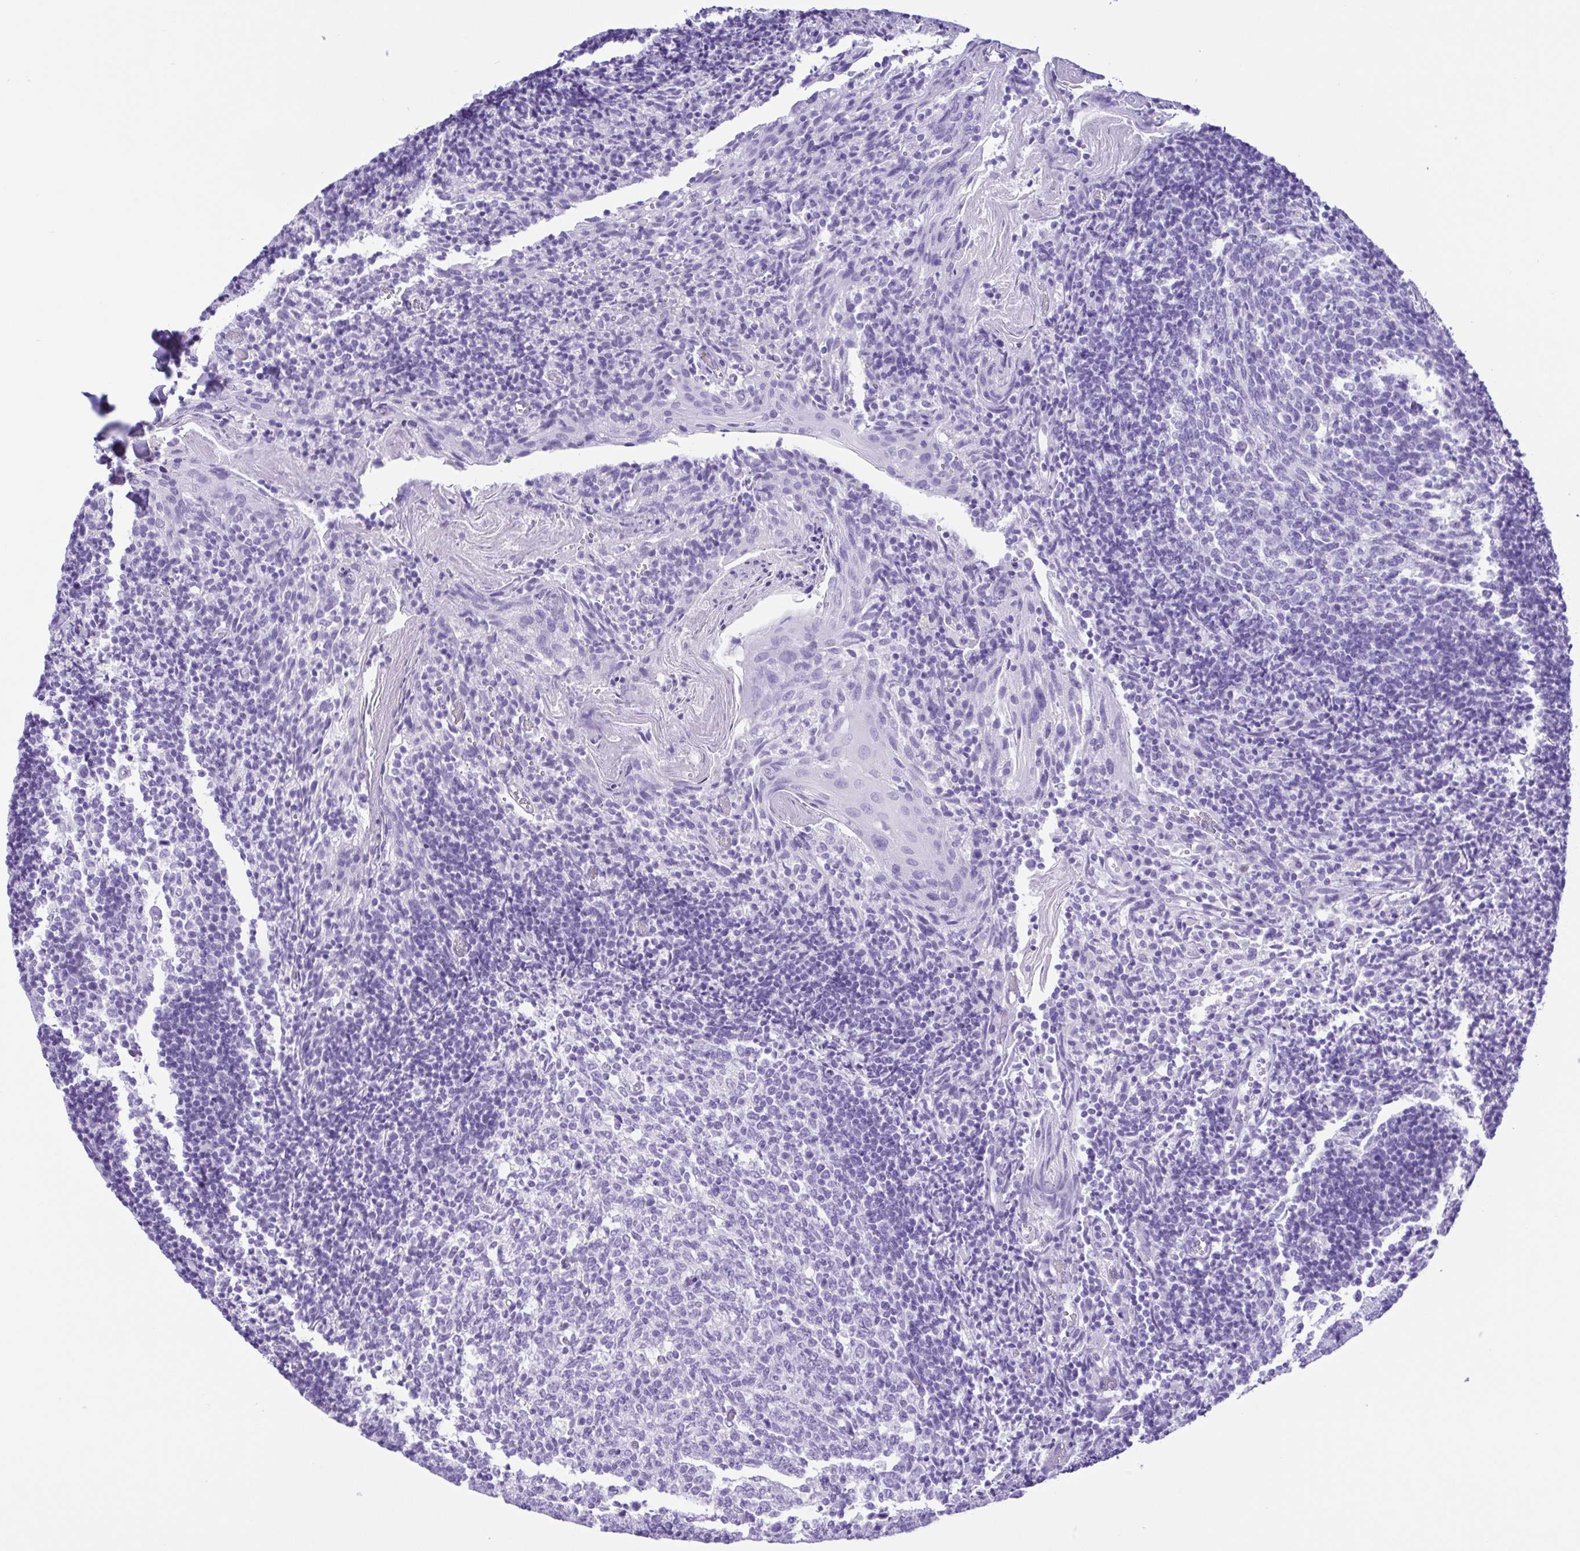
{"staining": {"intensity": "negative", "quantity": "none", "location": "none"}, "tissue": "tonsil", "cell_type": "Germinal center cells", "image_type": "normal", "snomed": [{"axis": "morphology", "description": "Normal tissue, NOS"}, {"axis": "topography", "description": "Tonsil"}], "caption": "The image displays no staining of germinal center cells in unremarkable tonsil.", "gene": "CASP14", "patient": {"sex": "female", "age": 10}}